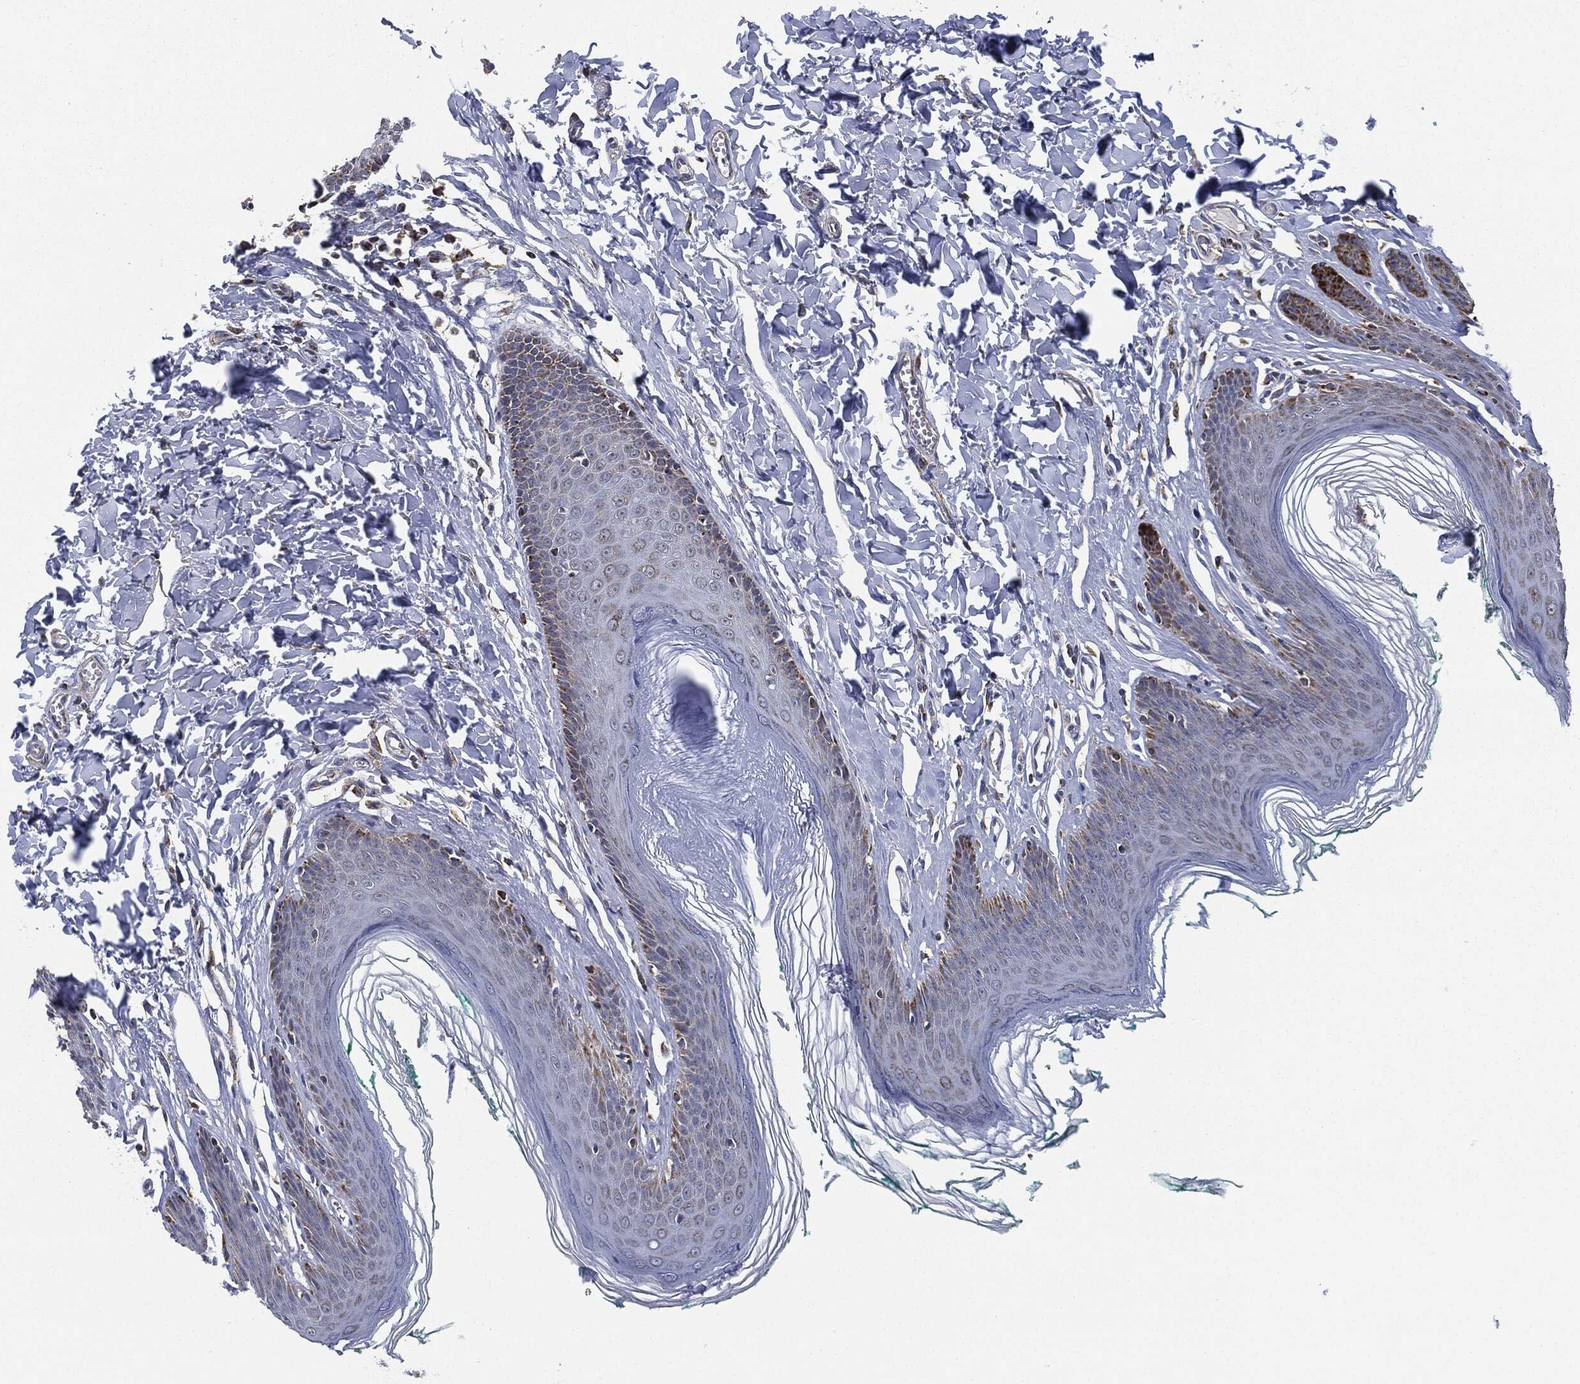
{"staining": {"intensity": "negative", "quantity": "none", "location": "none"}, "tissue": "skin", "cell_type": "Epidermal cells", "image_type": "normal", "snomed": [{"axis": "morphology", "description": "Normal tissue, NOS"}, {"axis": "topography", "description": "Vulva"}], "caption": "The immunohistochemistry (IHC) image has no significant staining in epidermal cells of skin. (DAB (3,3'-diaminobenzidine) immunohistochemistry (IHC) with hematoxylin counter stain).", "gene": "NDUFV2", "patient": {"sex": "female", "age": 66}}